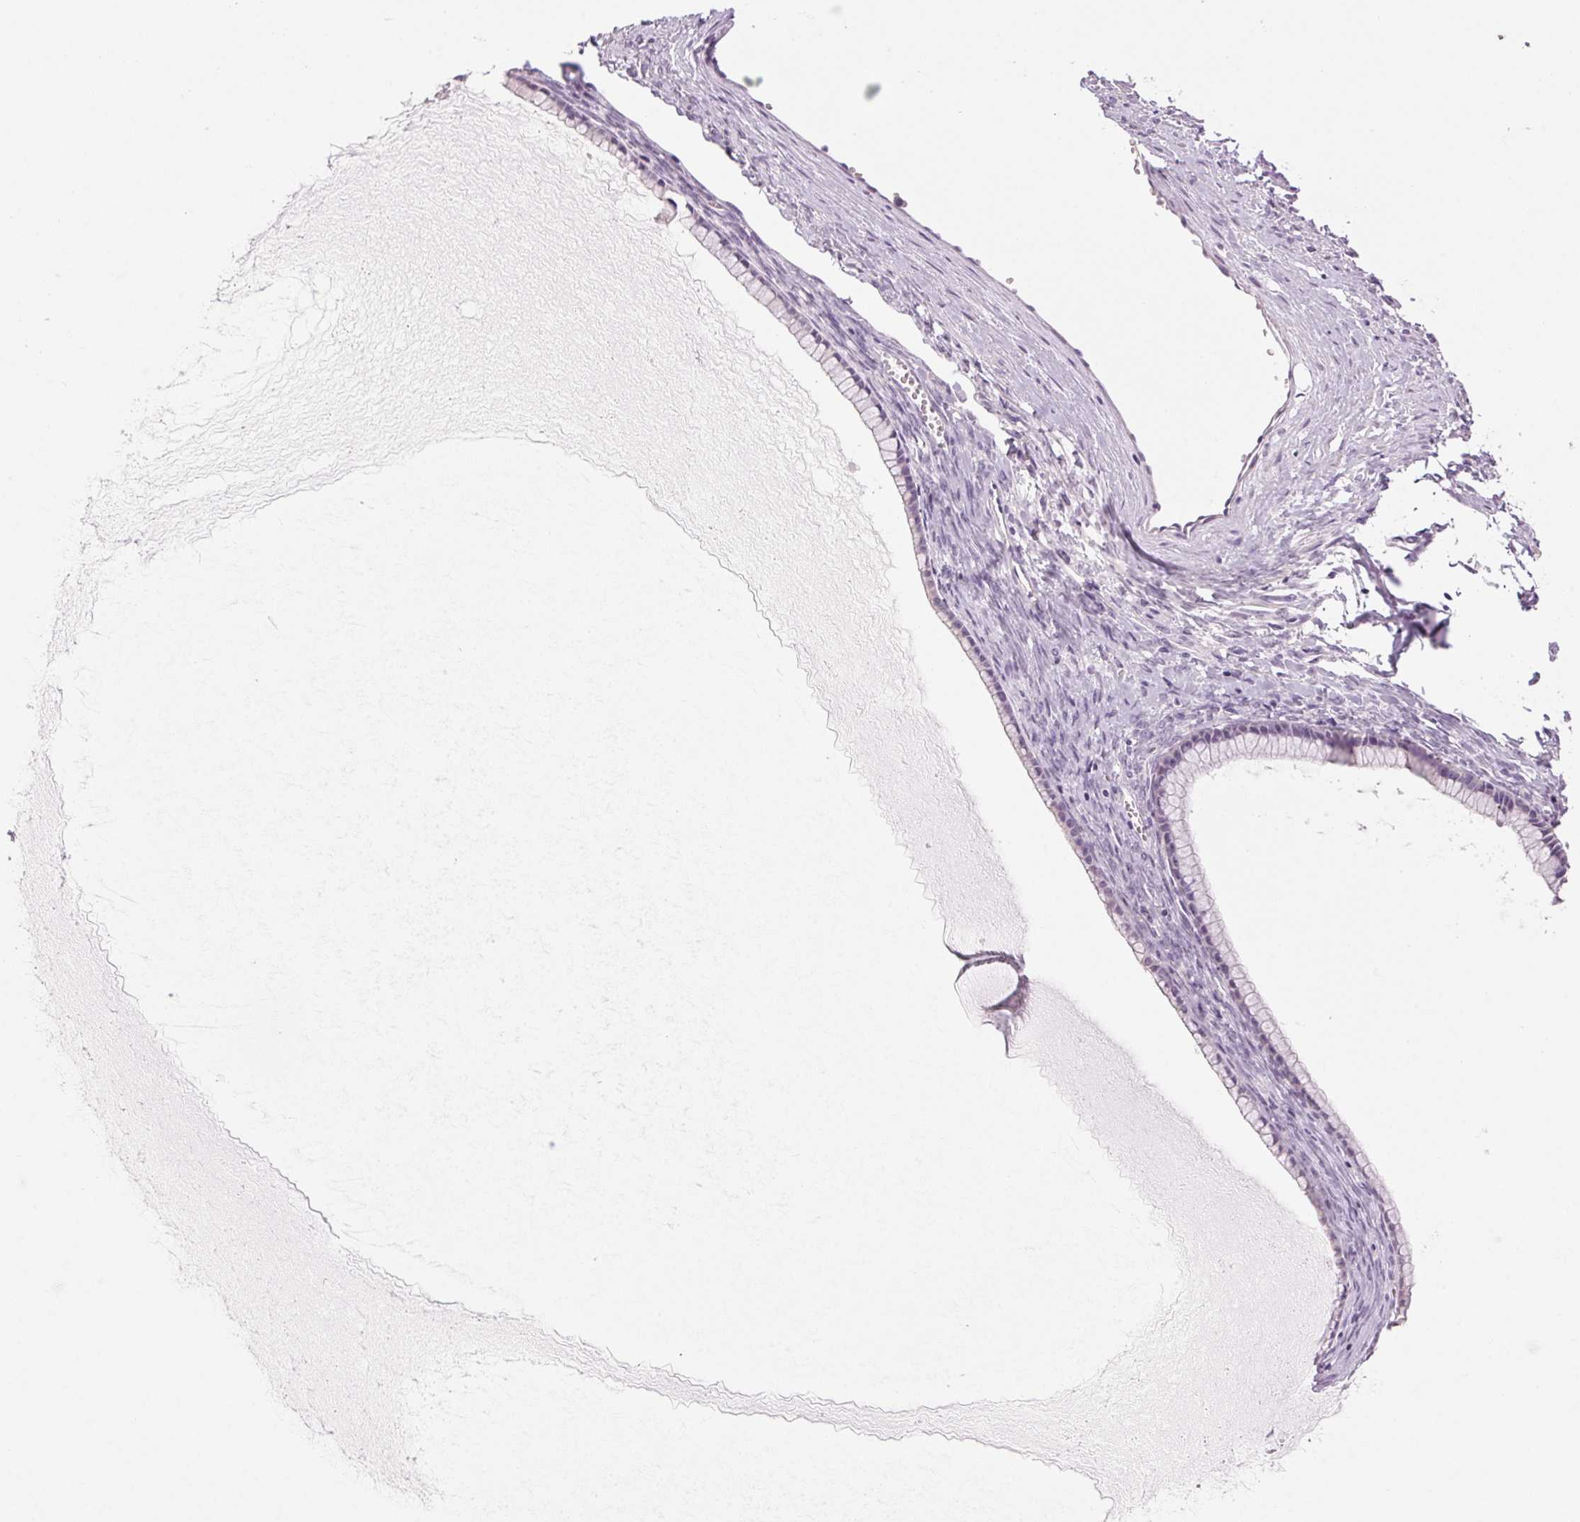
{"staining": {"intensity": "negative", "quantity": "none", "location": "none"}, "tissue": "ovarian cancer", "cell_type": "Tumor cells", "image_type": "cancer", "snomed": [{"axis": "morphology", "description": "Cystadenocarcinoma, mucinous, NOS"}, {"axis": "topography", "description": "Ovary"}], "caption": "Immunohistochemistry photomicrograph of neoplastic tissue: mucinous cystadenocarcinoma (ovarian) stained with DAB (3,3'-diaminobenzidine) shows no significant protein expression in tumor cells.", "gene": "MPO", "patient": {"sex": "female", "age": 41}}